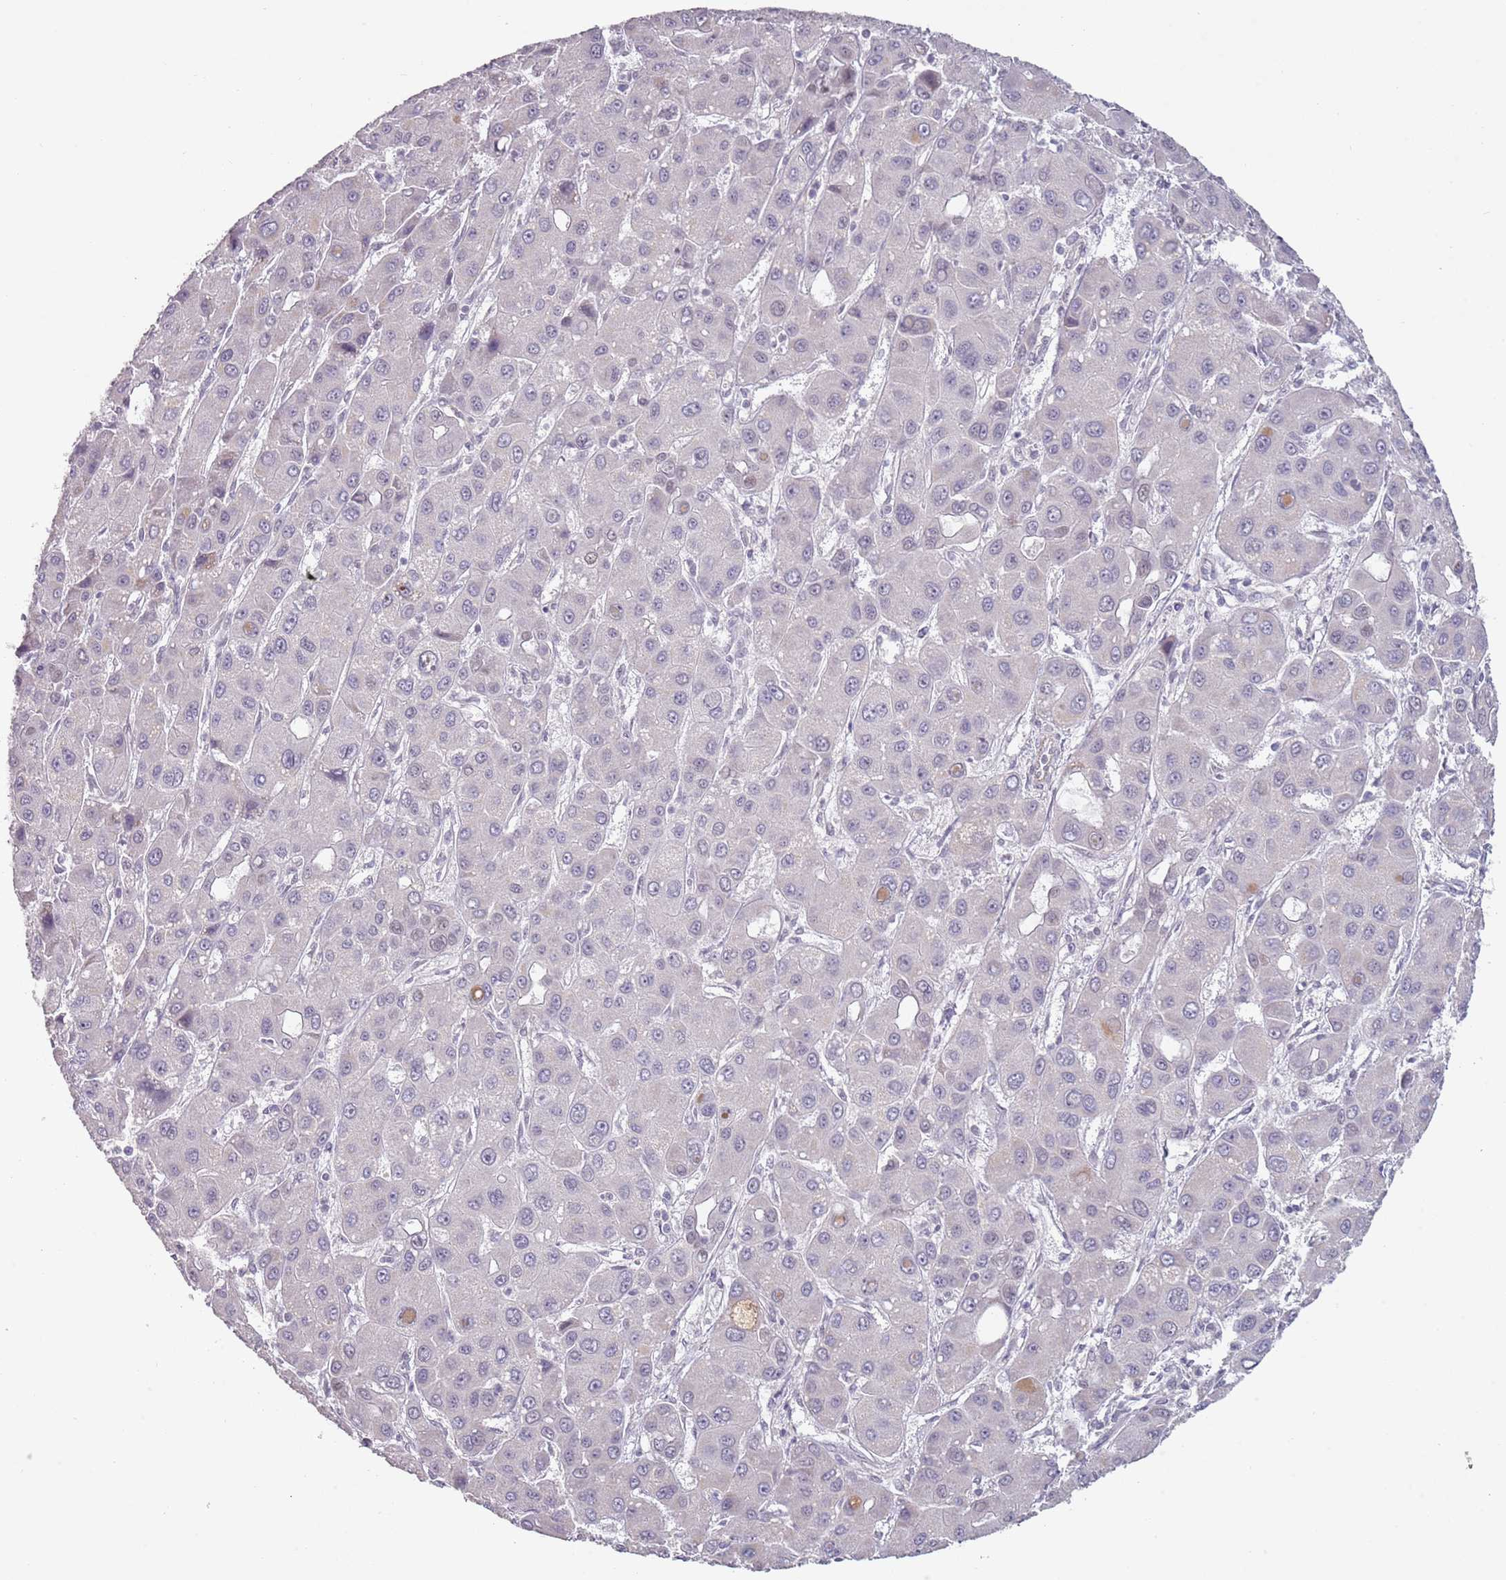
{"staining": {"intensity": "negative", "quantity": "none", "location": "none"}, "tissue": "liver cancer", "cell_type": "Tumor cells", "image_type": "cancer", "snomed": [{"axis": "morphology", "description": "Carcinoma, Hepatocellular, NOS"}, {"axis": "topography", "description": "Liver"}], "caption": "A high-resolution image shows immunohistochemistry staining of liver hepatocellular carcinoma, which exhibits no significant staining in tumor cells. The staining is performed using DAB brown chromogen with nuclei counter-stained in using hematoxylin.", "gene": "NBPF3", "patient": {"sex": "male", "age": 55}}